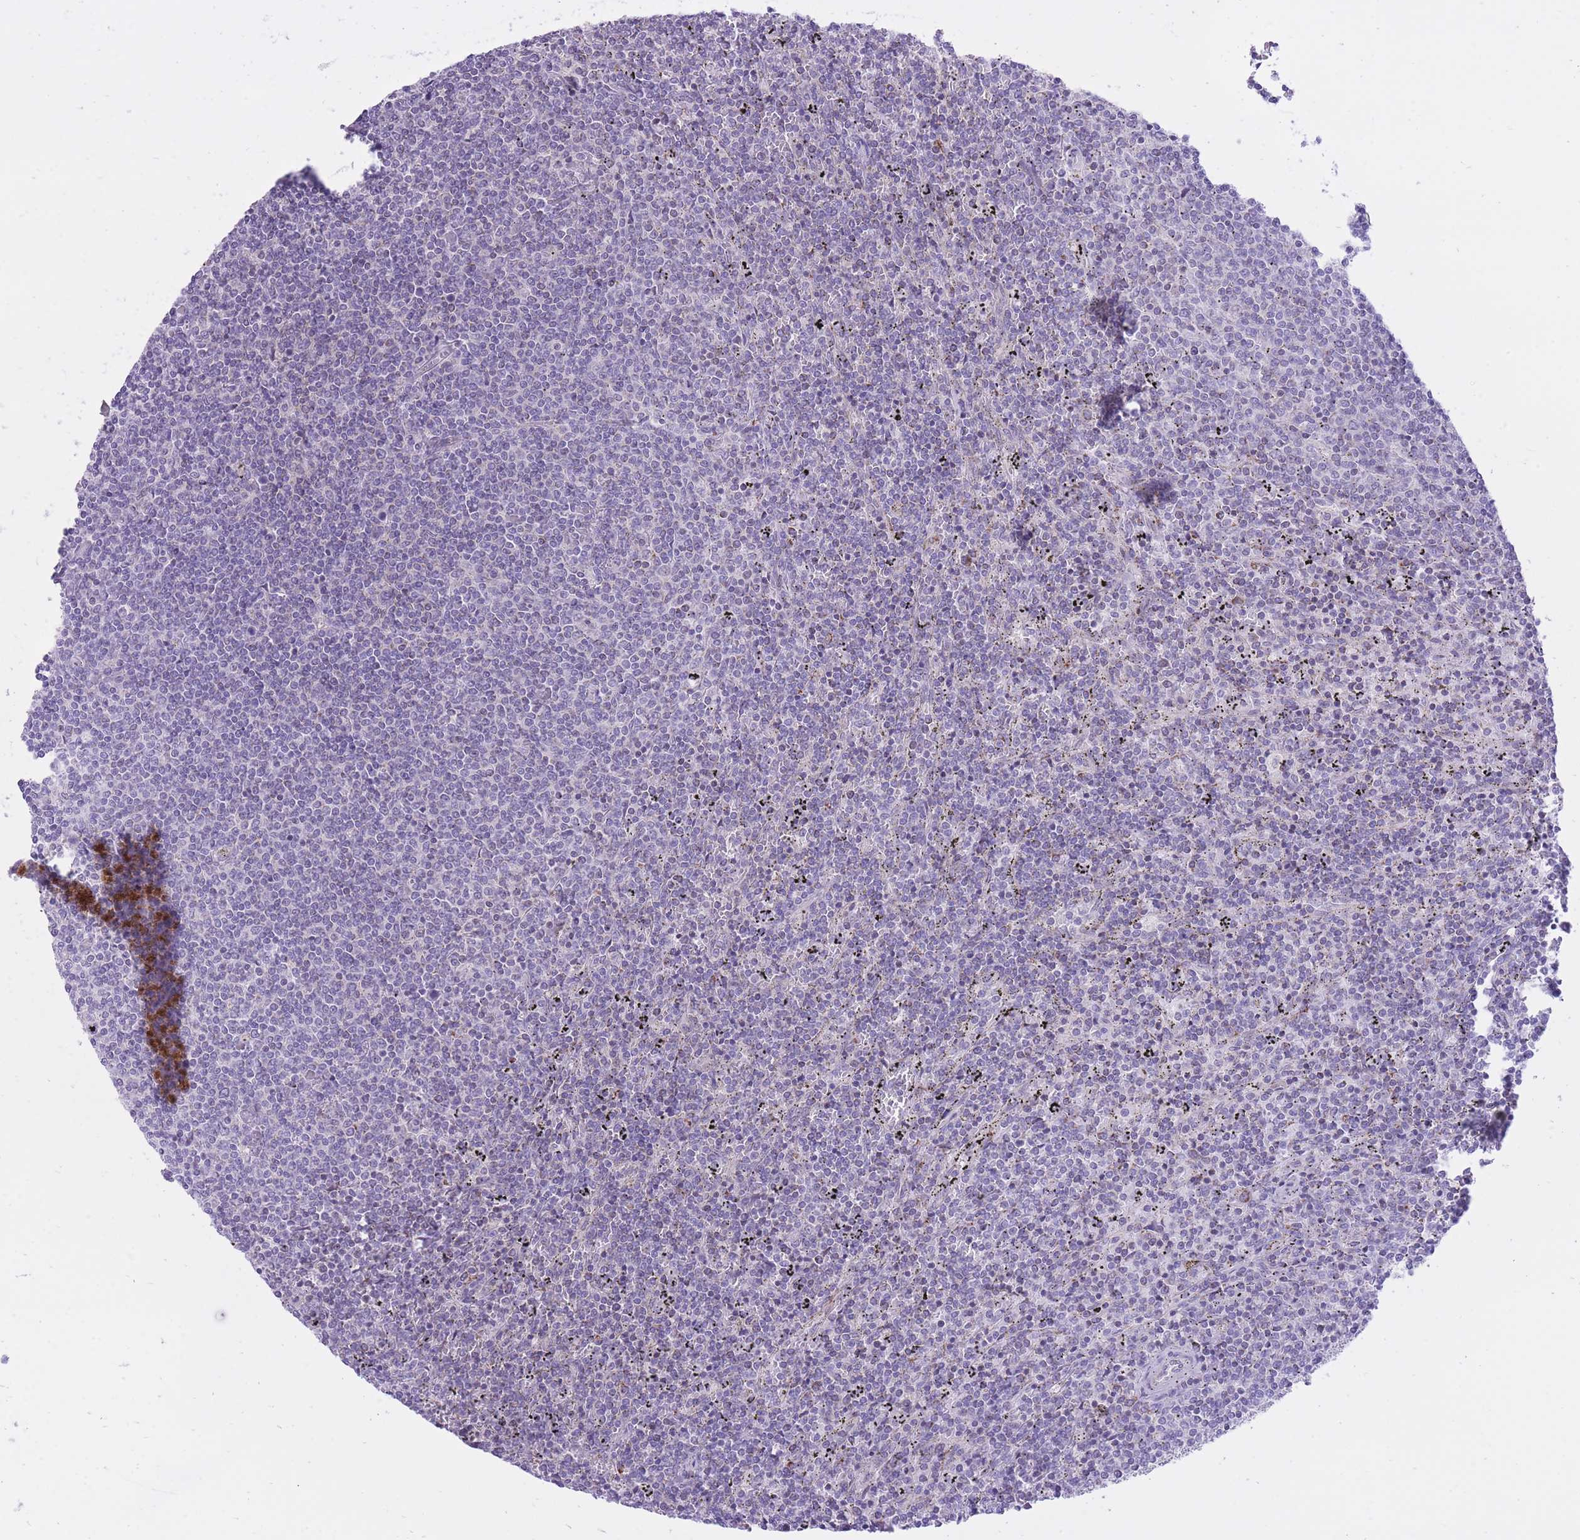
{"staining": {"intensity": "negative", "quantity": "none", "location": "none"}, "tissue": "lymphoma", "cell_type": "Tumor cells", "image_type": "cancer", "snomed": [{"axis": "morphology", "description": "Malignant lymphoma, non-Hodgkin's type, Low grade"}, {"axis": "topography", "description": "Spleen"}], "caption": "A high-resolution micrograph shows immunohistochemistry (IHC) staining of low-grade malignant lymphoma, non-Hodgkin's type, which displays no significant staining in tumor cells.", "gene": "DENND2D", "patient": {"sex": "female", "age": 50}}